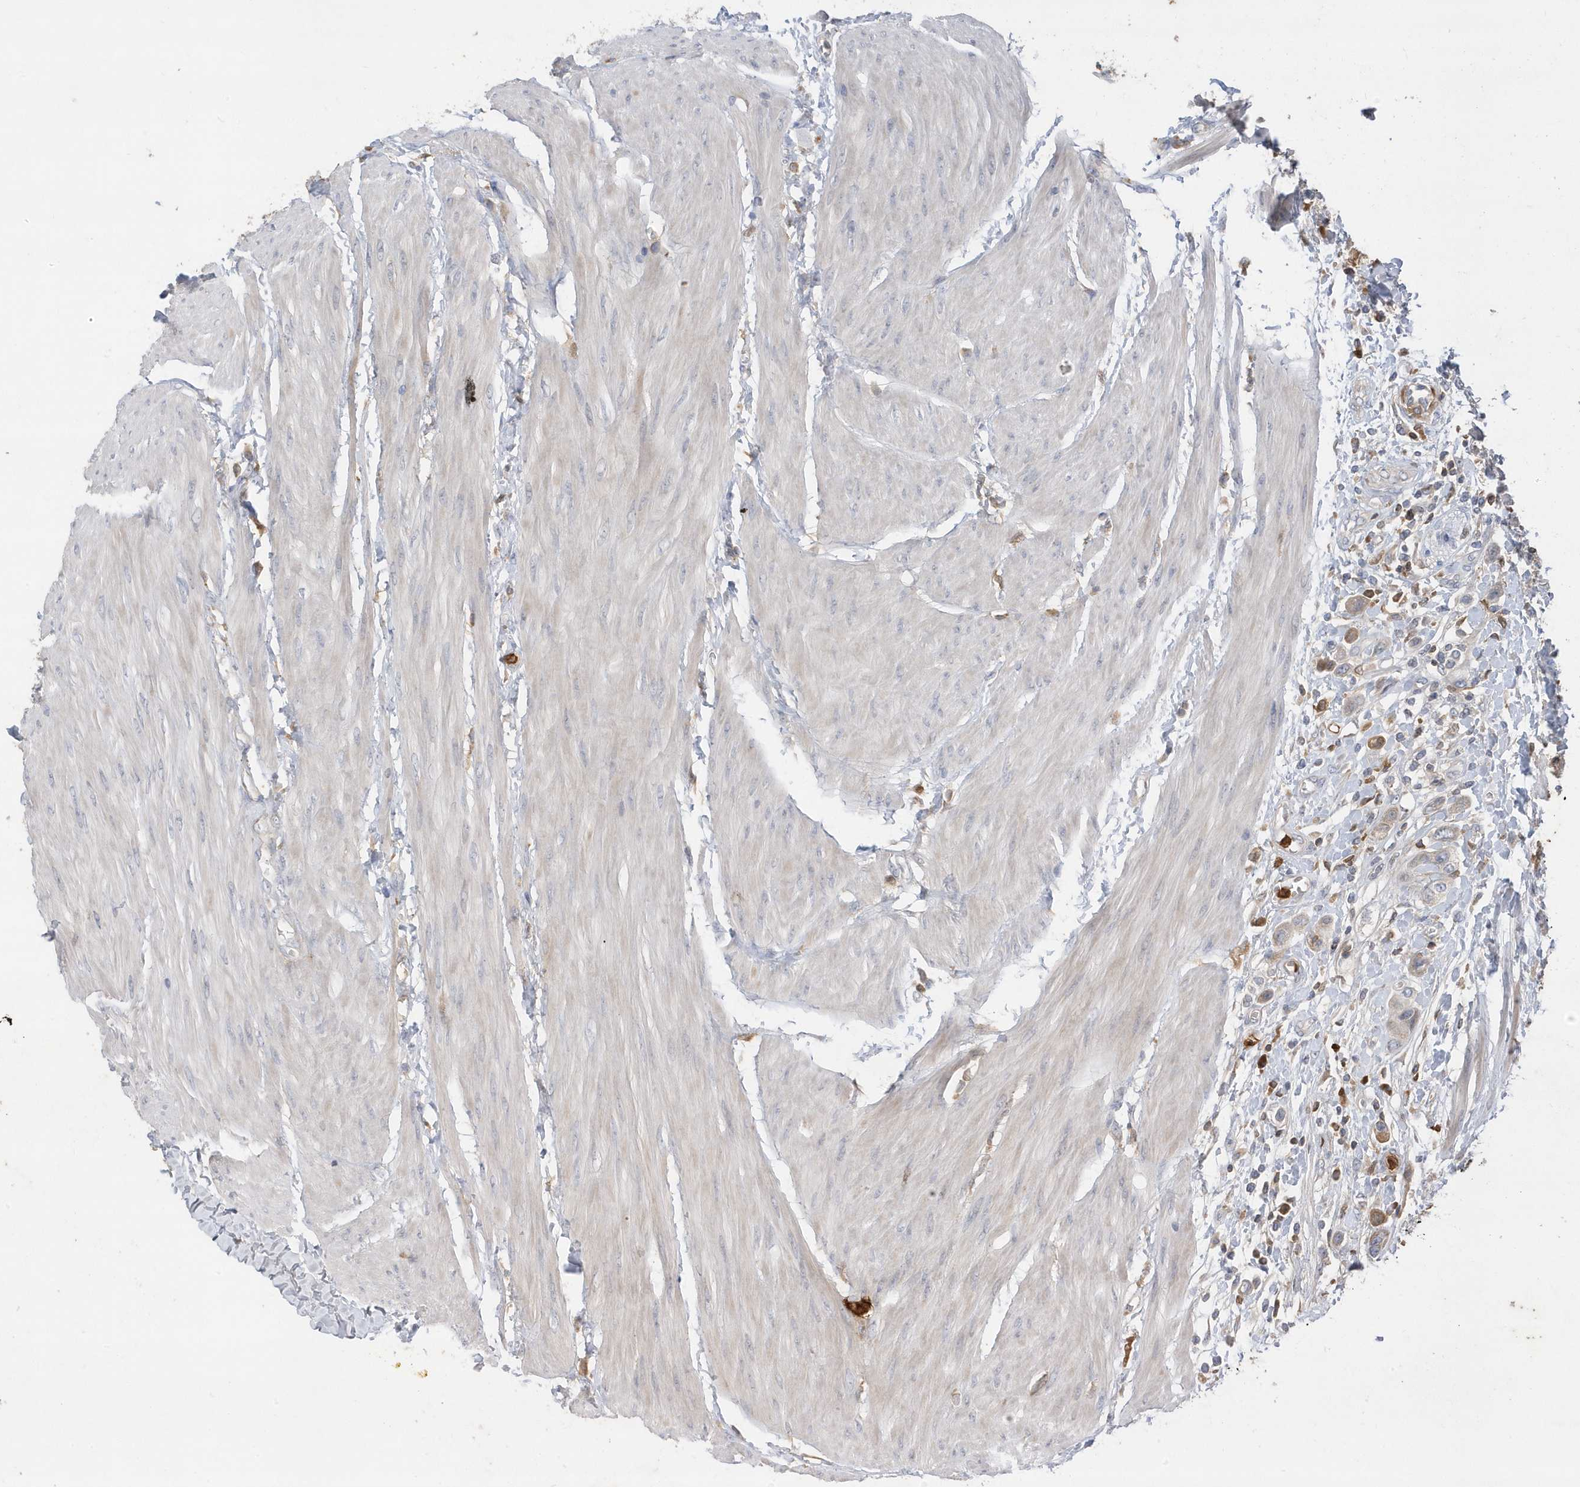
{"staining": {"intensity": "negative", "quantity": "none", "location": "none"}, "tissue": "urothelial cancer", "cell_type": "Tumor cells", "image_type": "cancer", "snomed": [{"axis": "morphology", "description": "Urothelial carcinoma, High grade"}, {"axis": "topography", "description": "Urinary bladder"}], "caption": "High-grade urothelial carcinoma stained for a protein using immunohistochemistry (IHC) demonstrates no staining tumor cells.", "gene": "DPP9", "patient": {"sex": "male", "age": 50}}